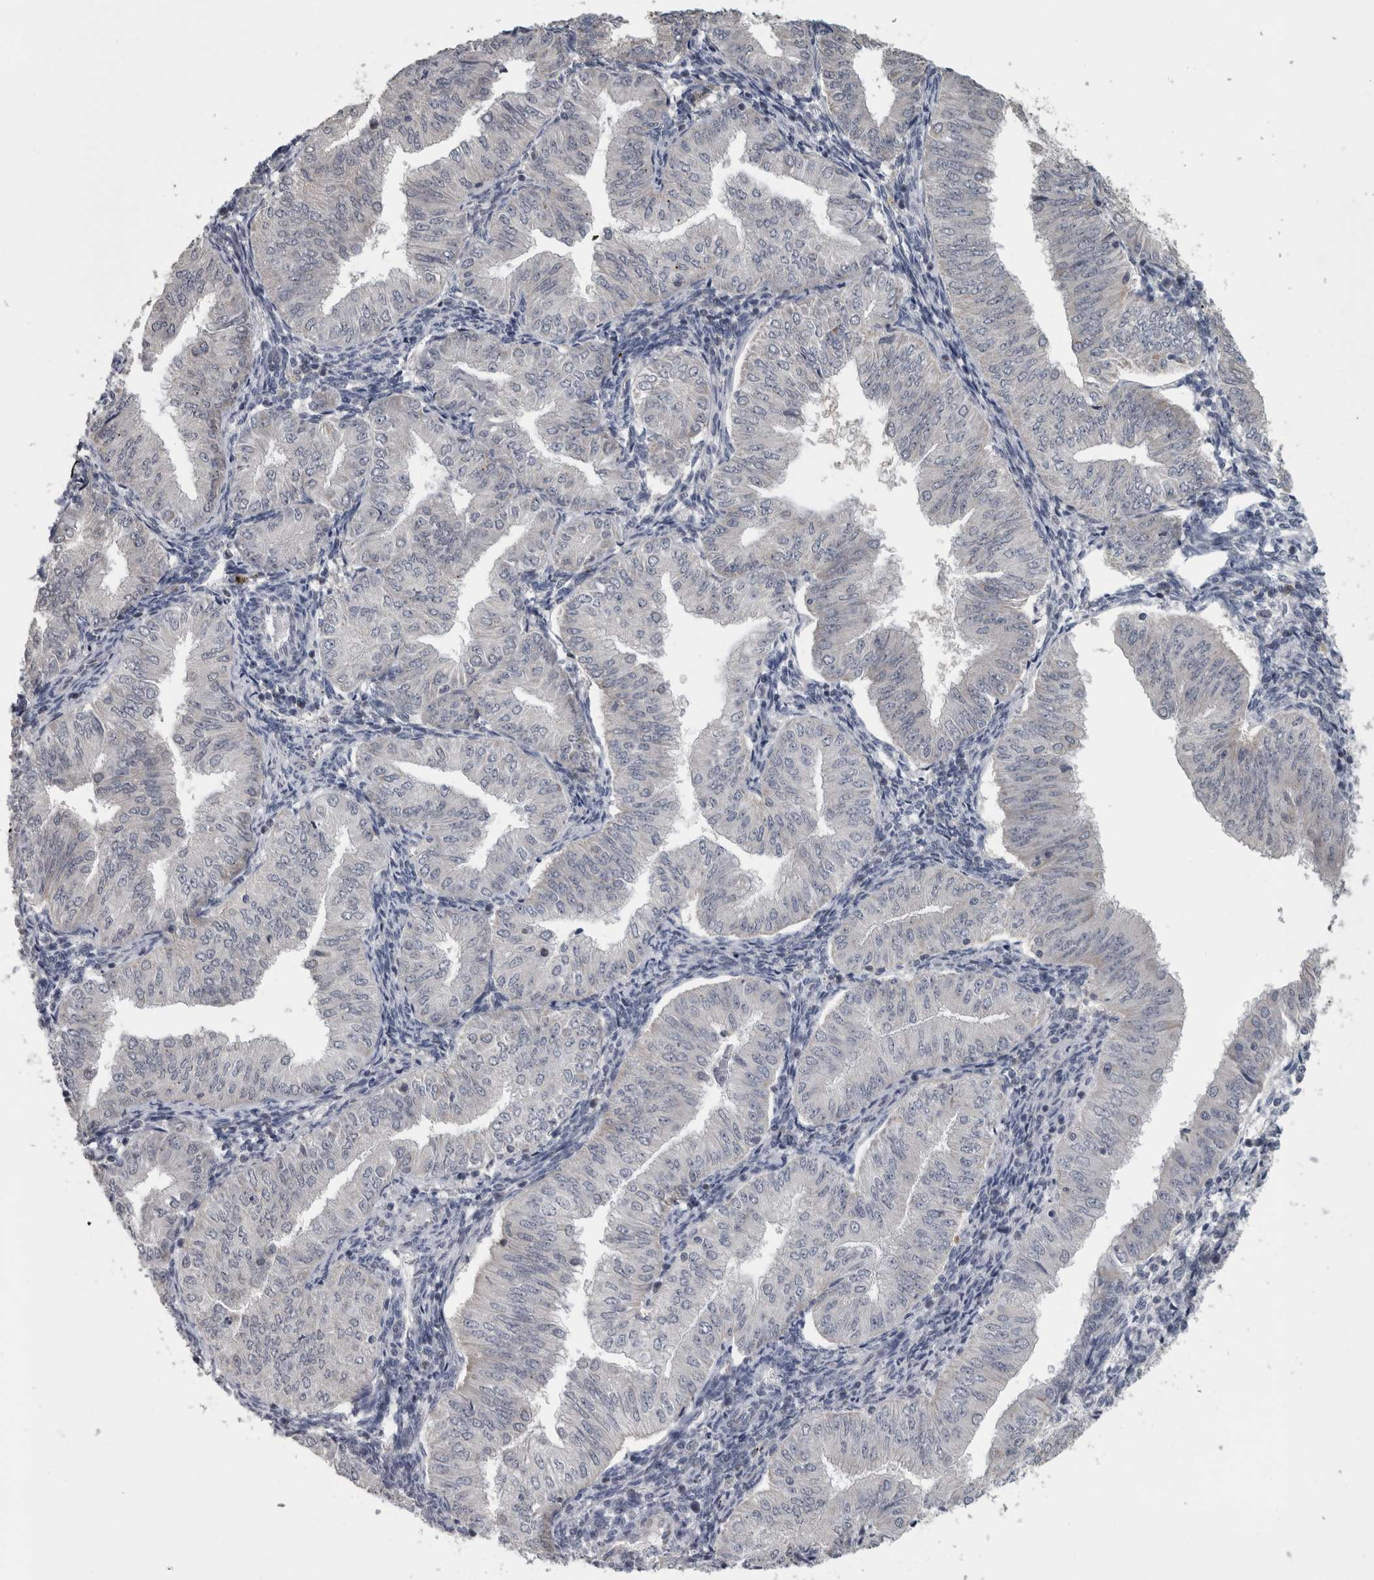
{"staining": {"intensity": "negative", "quantity": "none", "location": "none"}, "tissue": "endometrial cancer", "cell_type": "Tumor cells", "image_type": "cancer", "snomed": [{"axis": "morphology", "description": "Normal tissue, NOS"}, {"axis": "morphology", "description": "Adenocarcinoma, NOS"}, {"axis": "topography", "description": "Endometrium"}], "caption": "Endometrial cancer (adenocarcinoma) was stained to show a protein in brown. There is no significant positivity in tumor cells.", "gene": "OR2K2", "patient": {"sex": "female", "age": 53}}